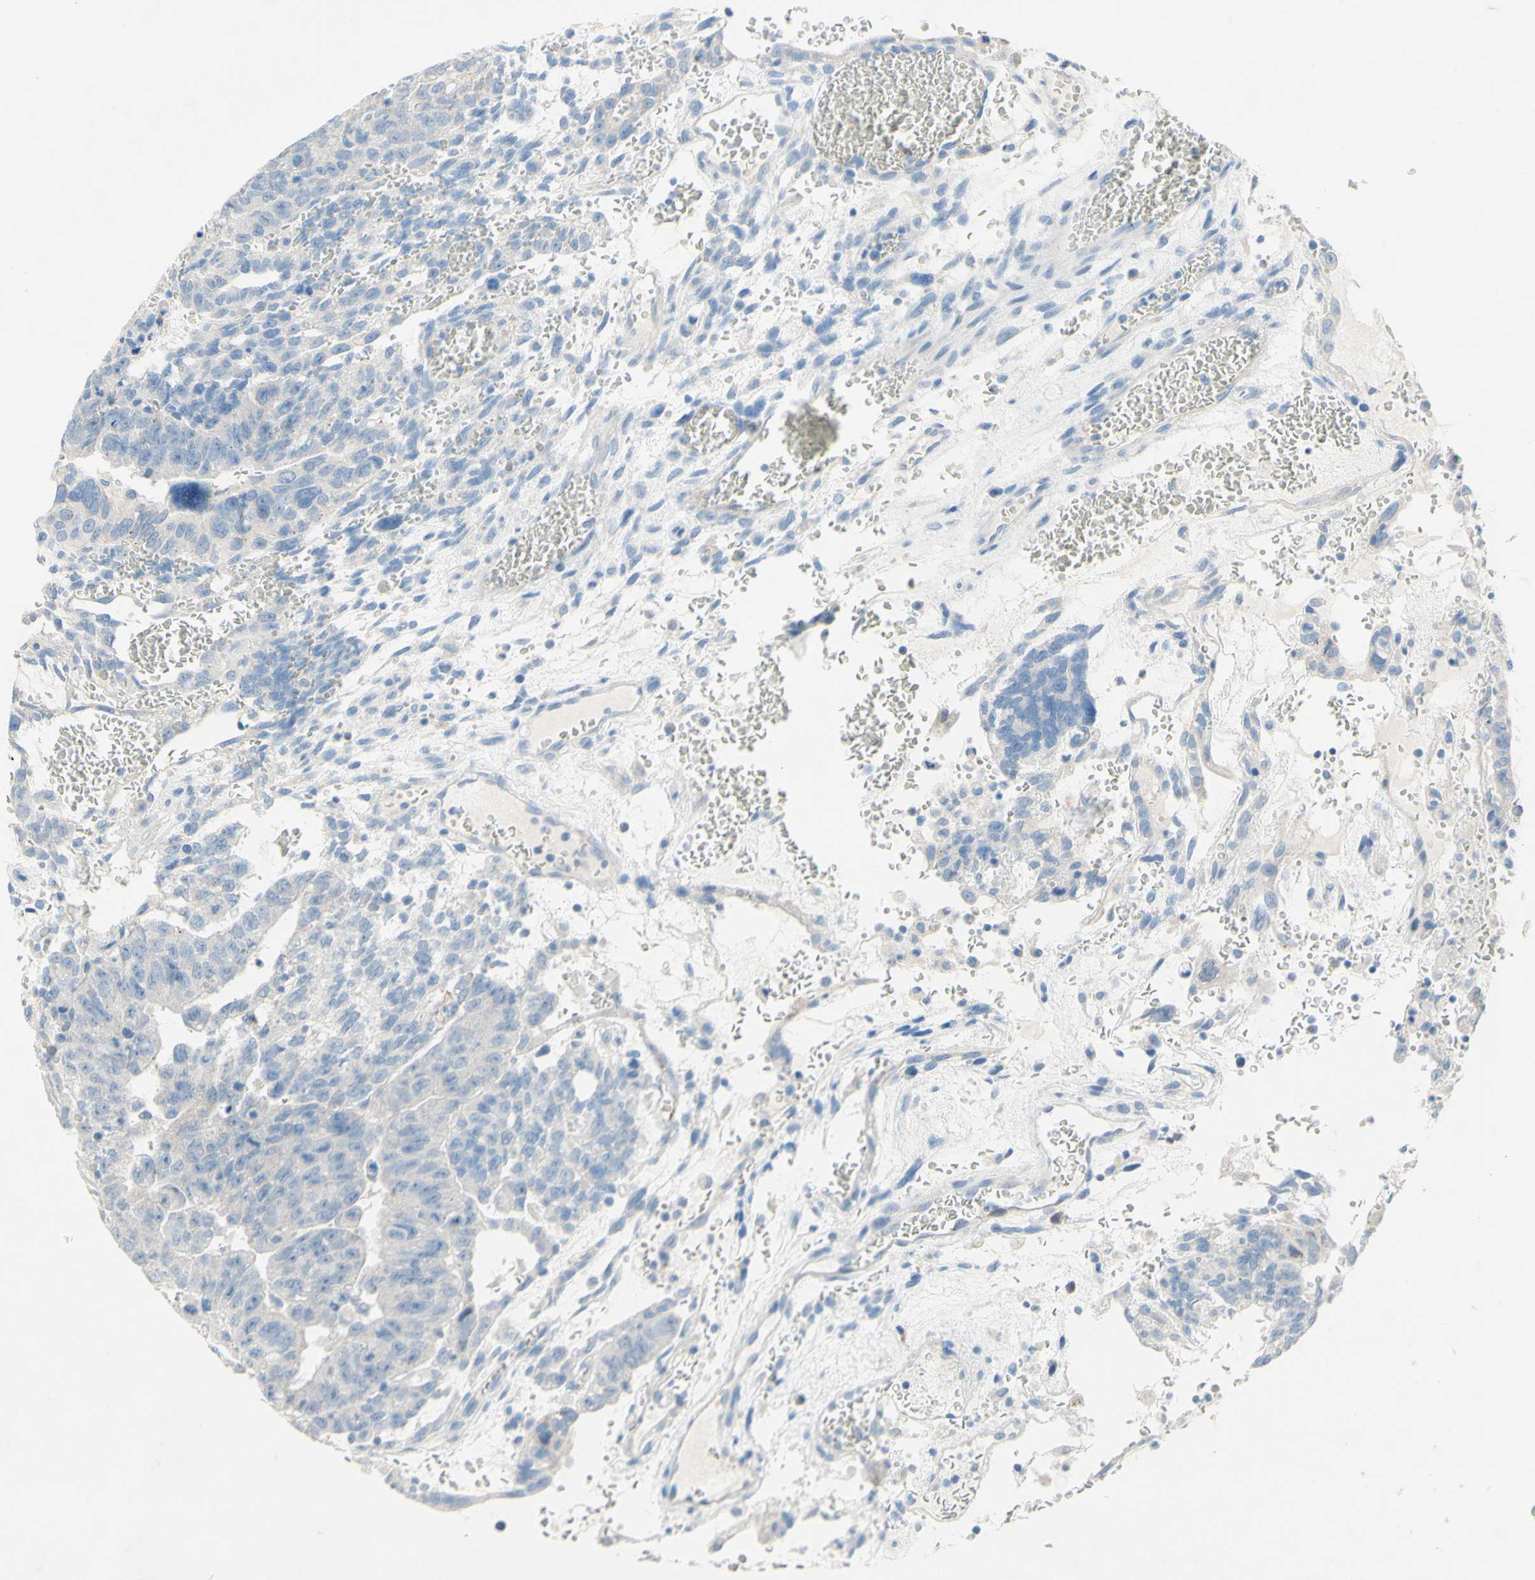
{"staining": {"intensity": "negative", "quantity": "none", "location": "none"}, "tissue": "testis cancer", "cell_type": "Tumor cells", "image_type": "cancer", "snomed": [{"axis": "morphology", "description": "Seminoma, NOS"}, {"axis": "morphology", "description": "Carcinoma, Embryonal, NOS"}, {"axis": "topography", "description": "Testis"}], "caption": "This is an immunohistochemistry histopathology image of testis cancer (embryonal carcinoma). There is no staining in tumor cells.", "gene": "ACADL", "patient": {"sex": "male", "age": 52}}